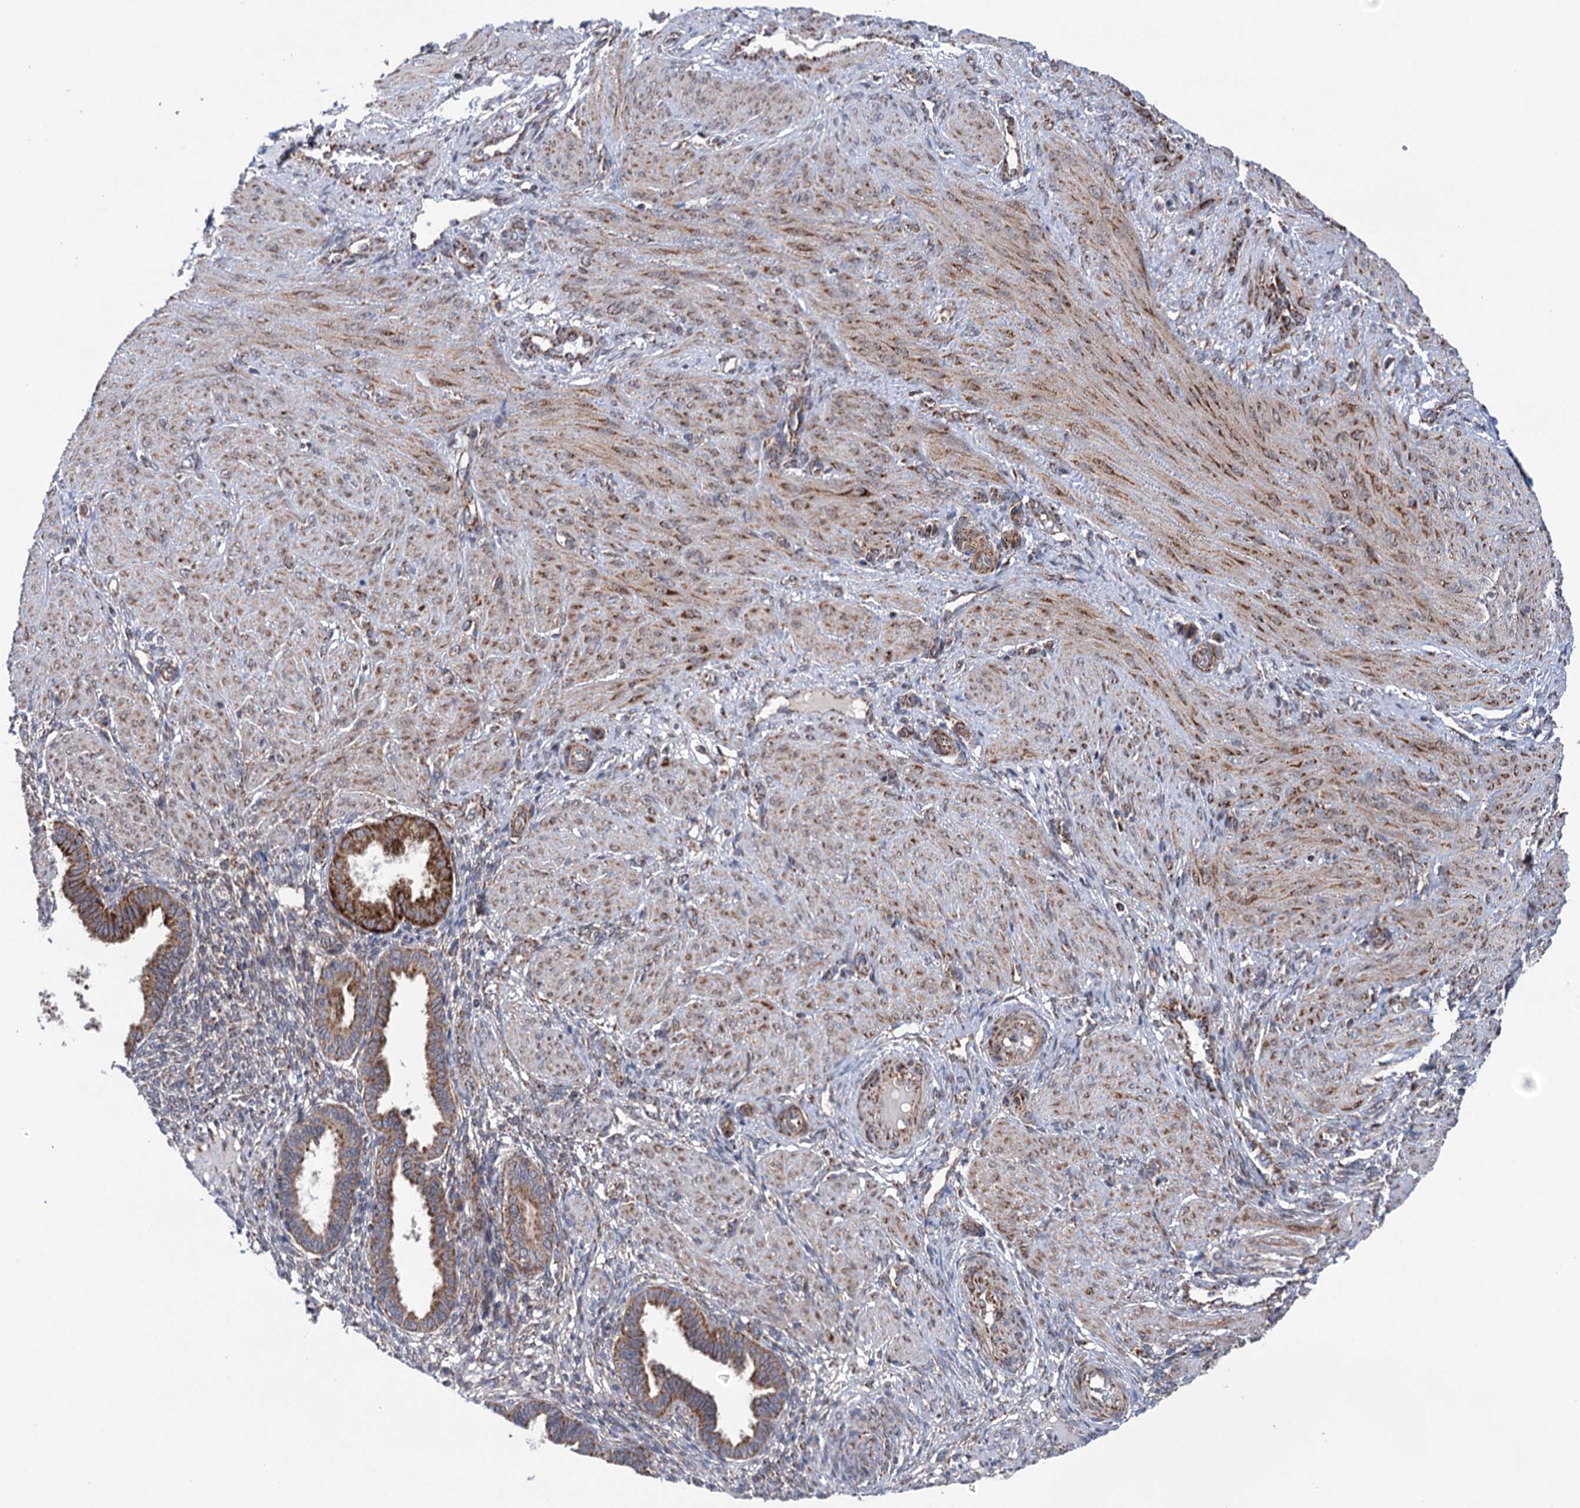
{"staining": {"intensity": "weak", "quantity": "<25%", "location": "cytoplasmic/membranous"}, "tissue": "endometrium", "cell_type": "Cells in endometrial stroma", "image_type": "normal", "snomed": [{"axis": "morphology", "description": "Normal tissue, NOS"}, {"axis": "topography", "description": "Endometrium"}], "caption": "This is a micrograph of IHC staining of normal endometrium, which shows no positivity in cells in endometrial stroma.", "gene": "SUCLA2", "patient": {"sex": "female", "age": 33}}